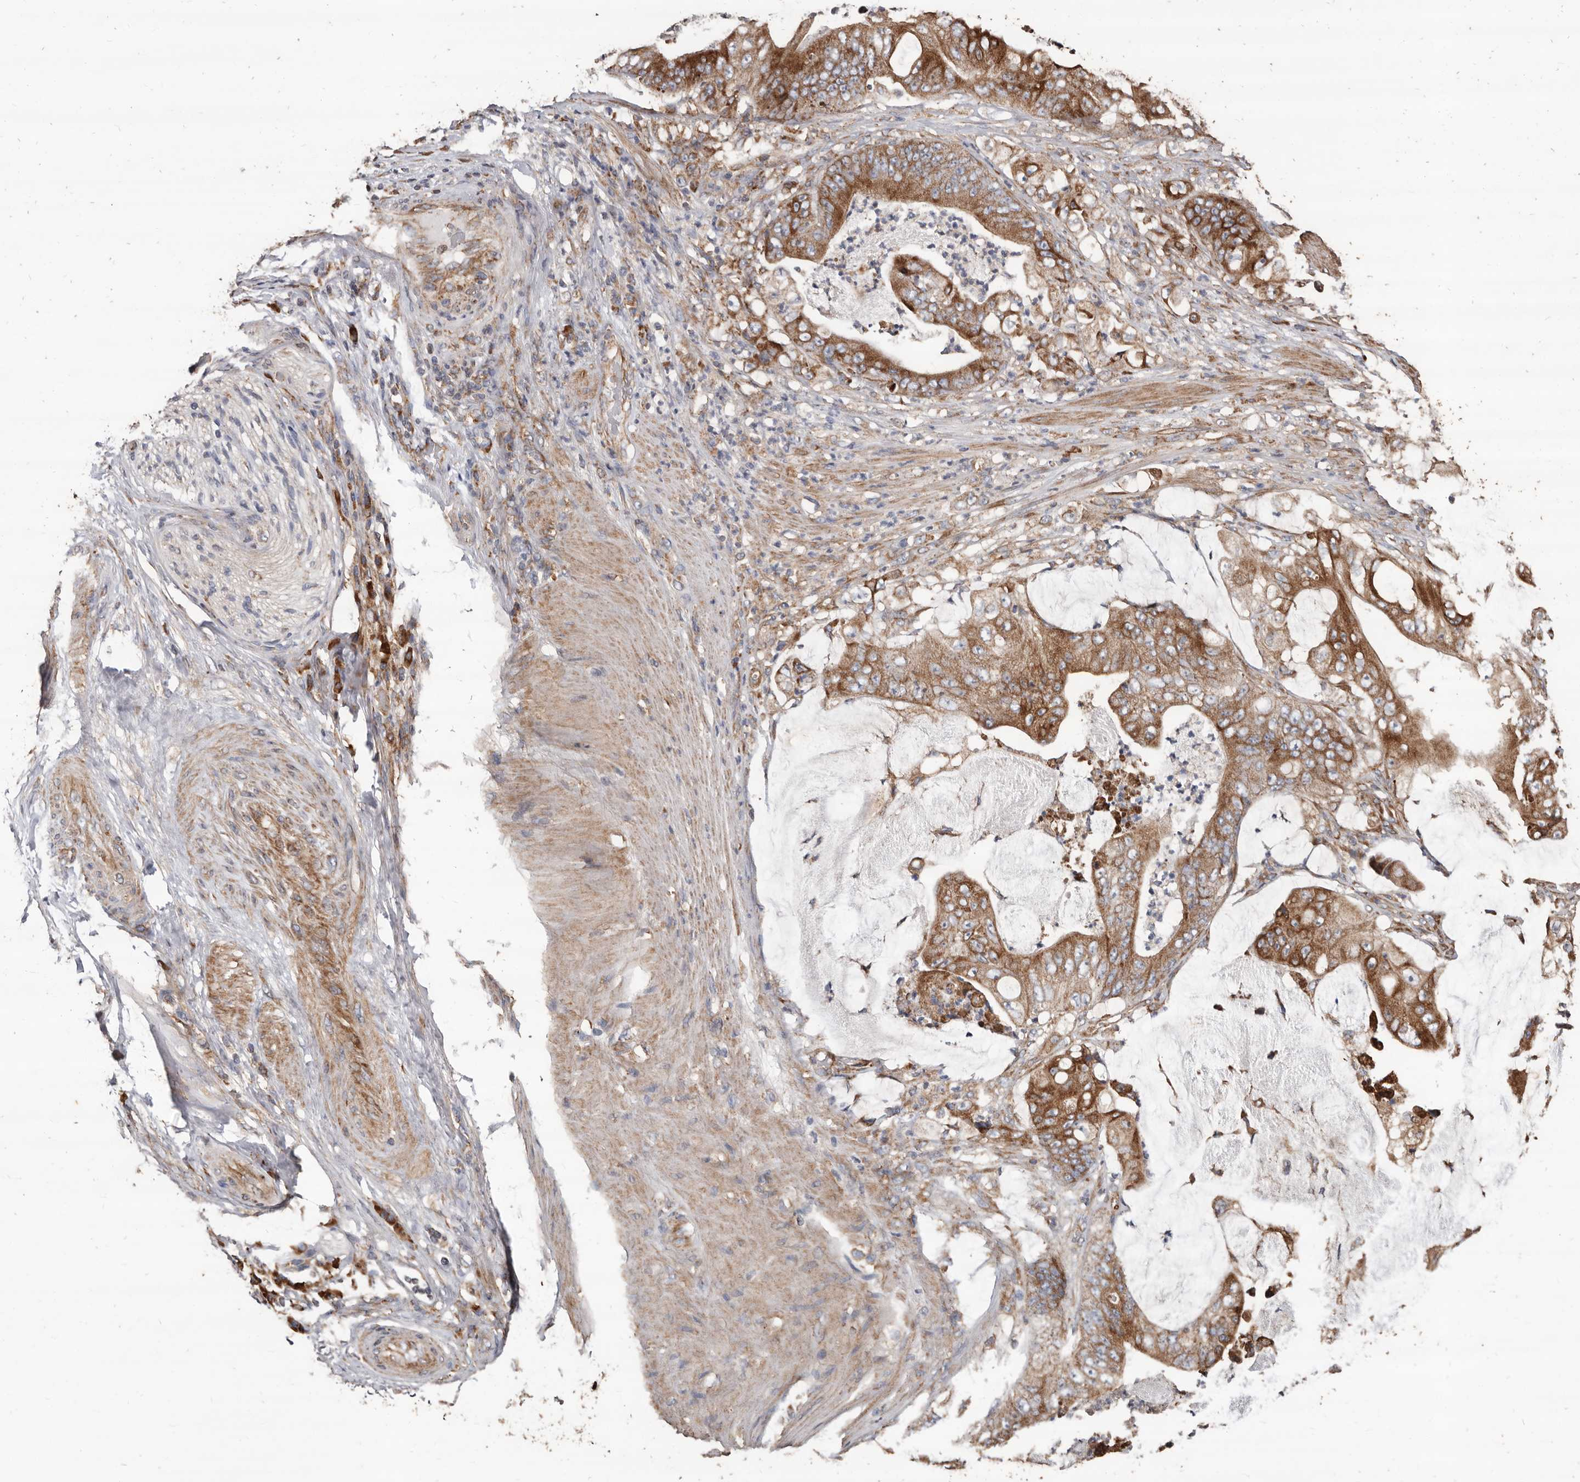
{"staining": {"intensity": "strong", "quantity": ">75%", "location": "cytoplasmic/membranous"}, "tissue": "stomach cancer", "cell_type": "Tumor cells", "image_type": "cancer", "snomed": [{"axis": "morphology", "description": "Adenocarcinoma, NOS"}, {"axis": "topography", "description": "Stomach"}], "caption": "High-power microscopy captured an immunohistochemistry (IHC) micrograph of stomach cancer, revealing strong cytoplasmic/membranous expression in approximately >75% of tumor cells. (brown staining indicates protein expression, while blue staining denotes nuclei).", "gene": "OSGIN2", "patient": {"sex": "female", "age": 73}}